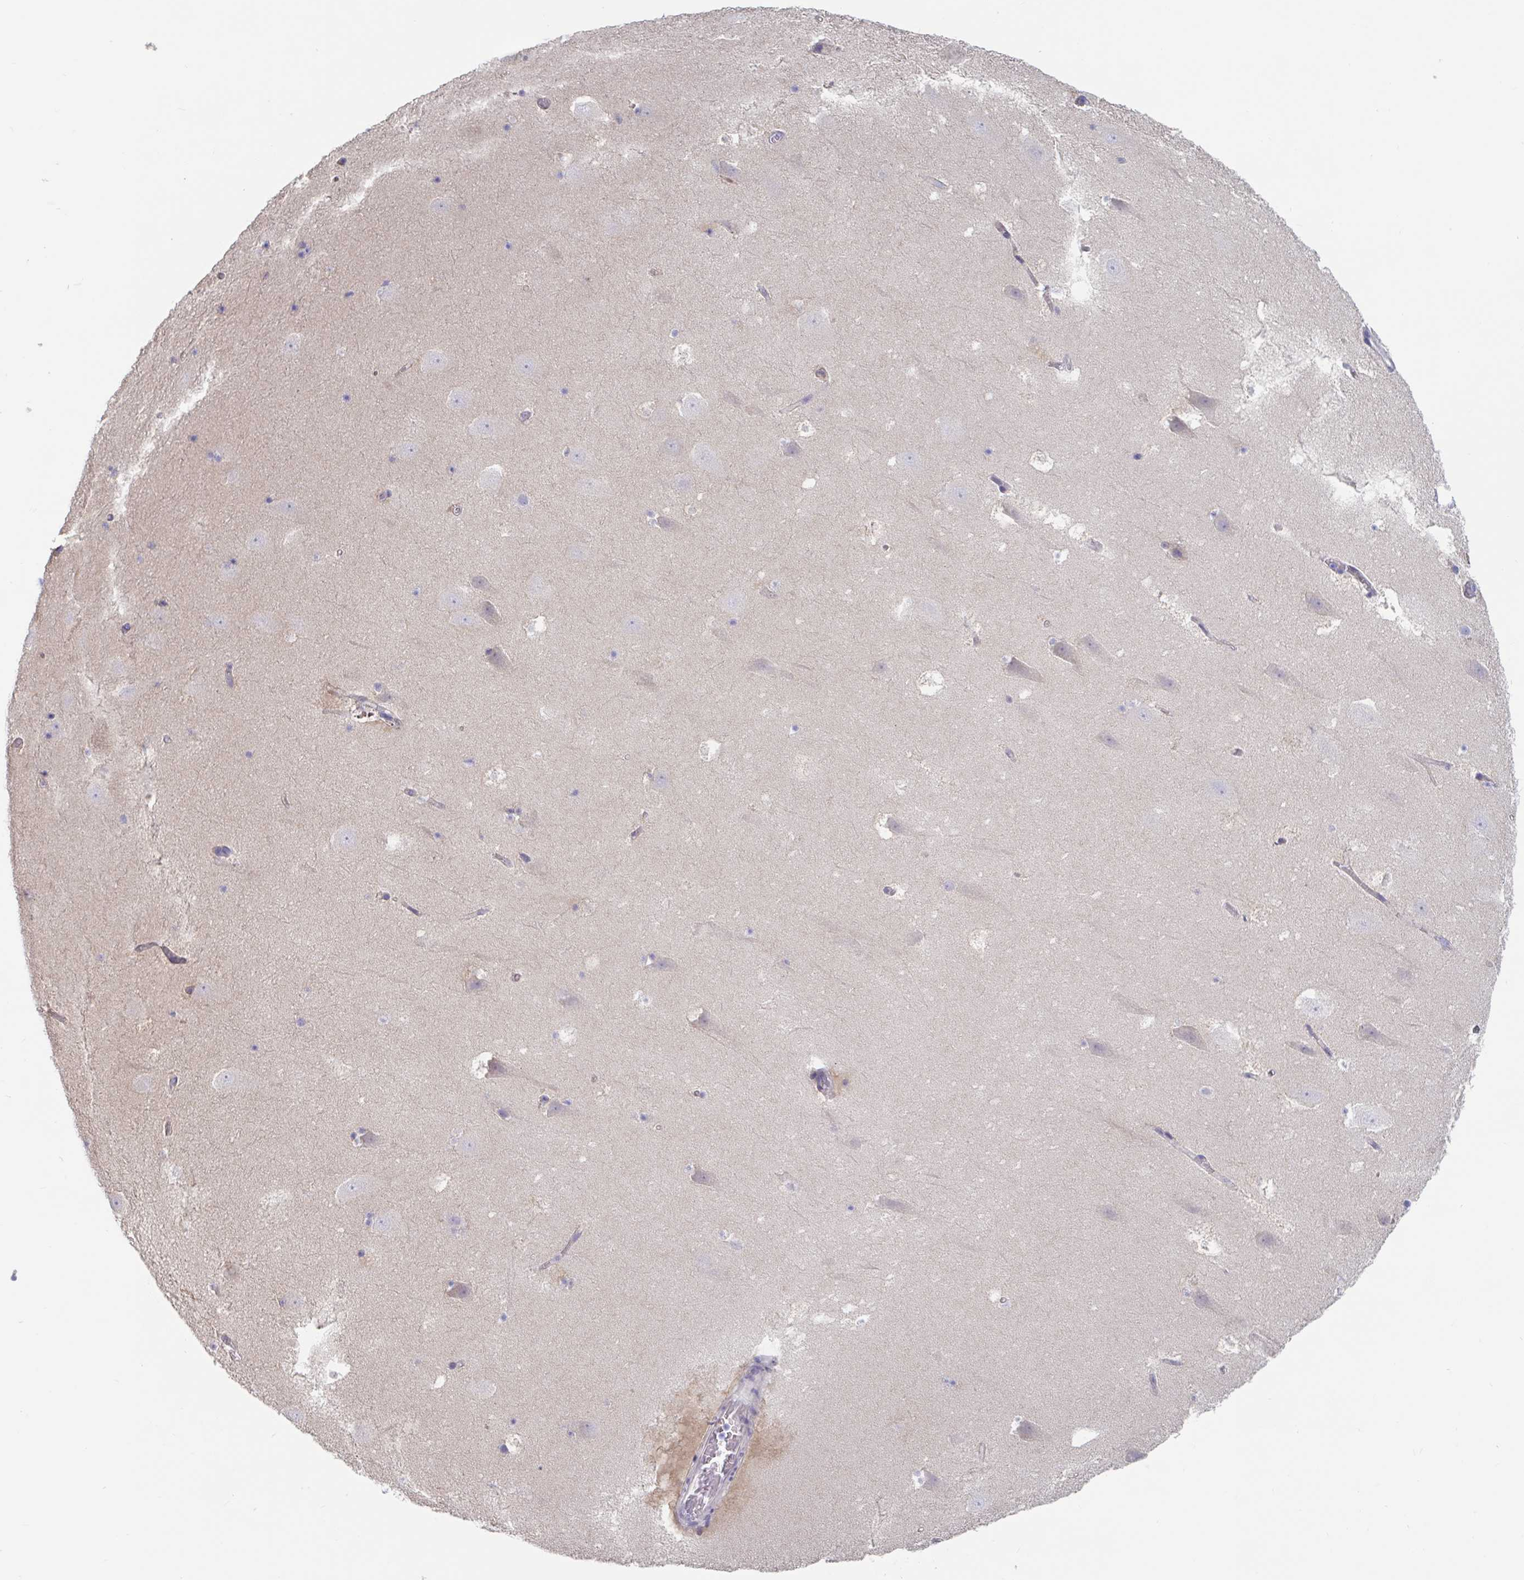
{"staining": {"intensity": "negative", "quantity": "none", "location": "none"}, "tissue": "hippocampus", "cell_type": "Glial cells", "image_type": "normal", "snomed": [{"axis": "morphology", "description": "Normal tissue, NOS"}, {"axis": "topography", "description": "Hippocampus"}], "caption": "Immunohistochemistry (IHC) of benign hippocampus demonstrates no expression in glial cells.", "gene": "UNKL", "patient": {"sex": "female", "age": 42}}